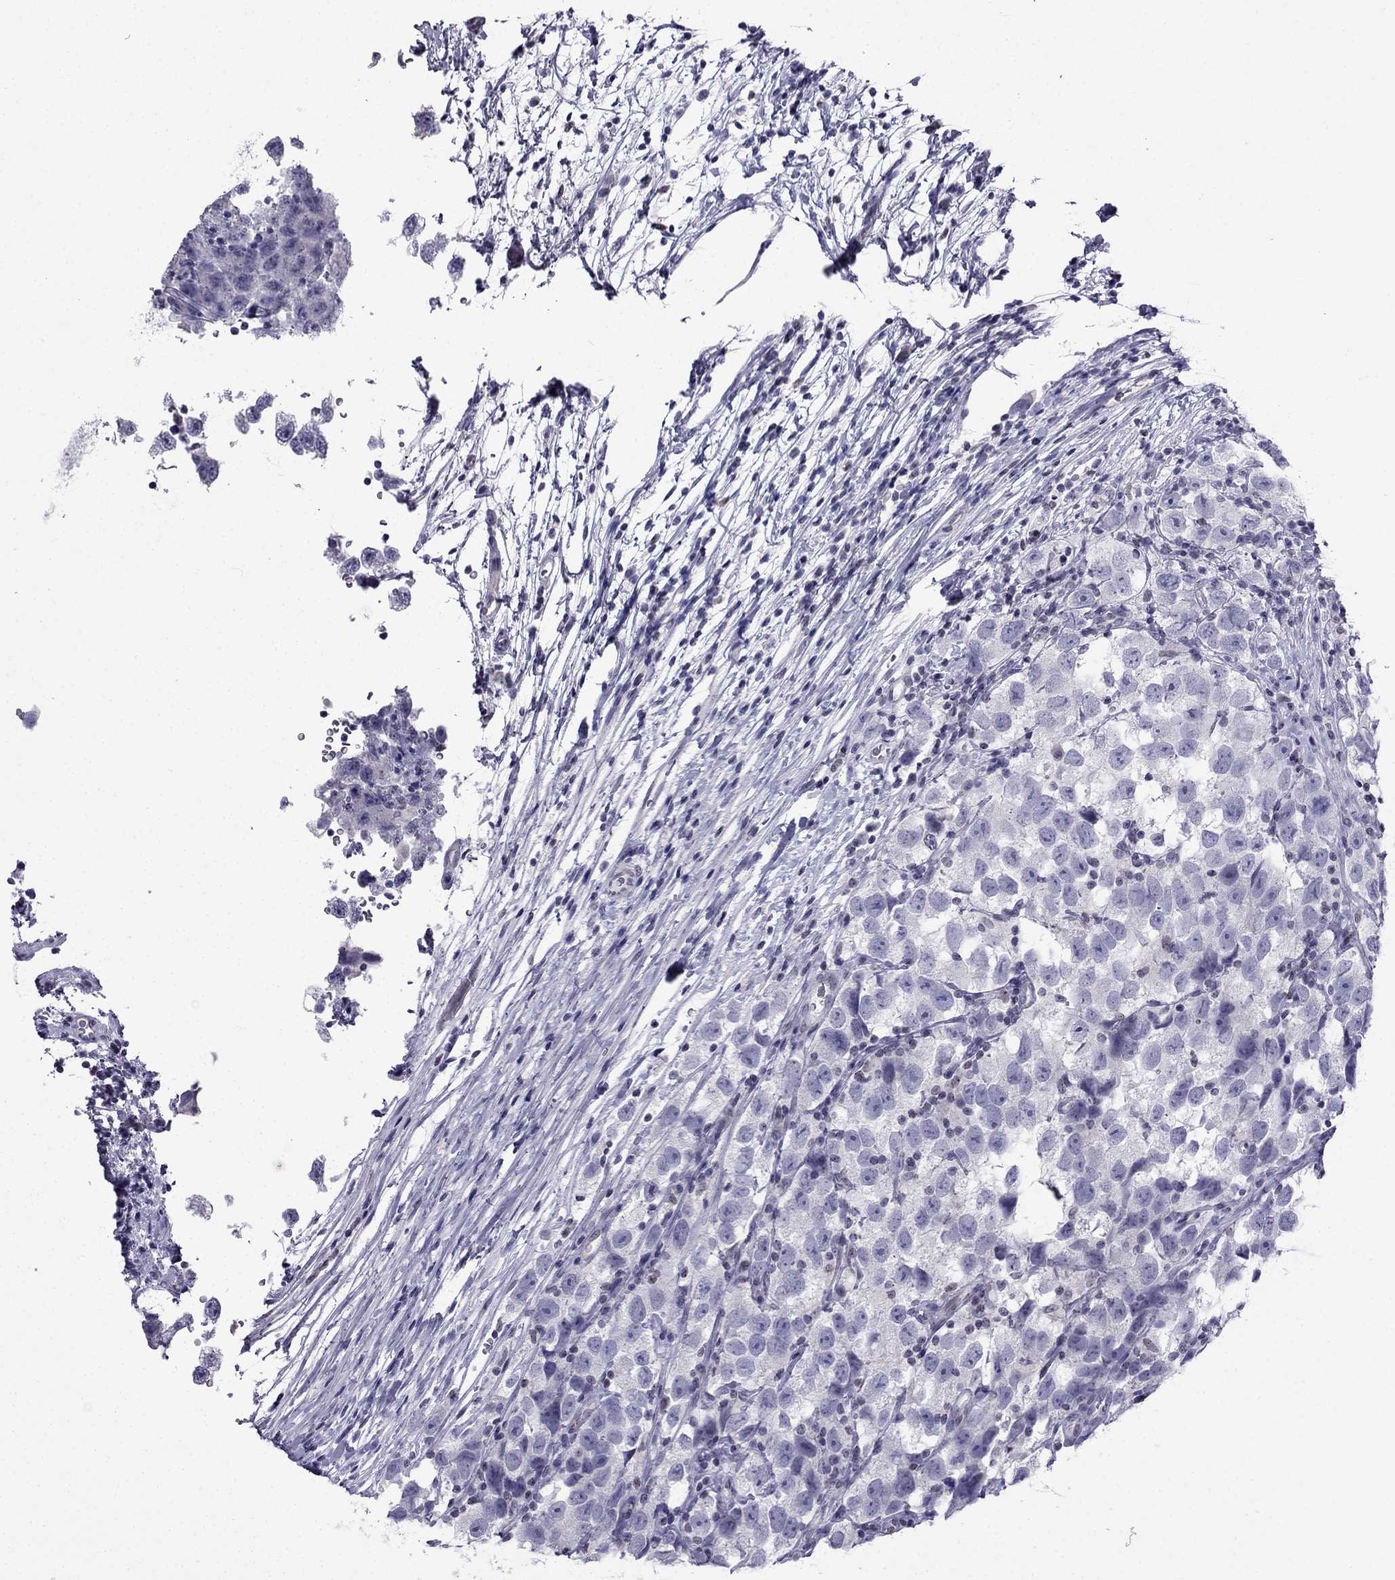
{"staining": {"intensity": "negative", "quantity": "none", "location": "none"}, "tissue": "testis cancer", "cell_type": "Tumor cells", "image_type": "cancer", "snomed": [{"axis": "morphology", "description": "Seminoma, NOS"}, {"axis": "topography", "description": "Testis"}], "caption": "Immunohistochemical staining of seminoma (testis) demonstrates no significant expression in tumor cells.", "gene": "POM121L12", "patient": {"sex": "male", "age": 26}}